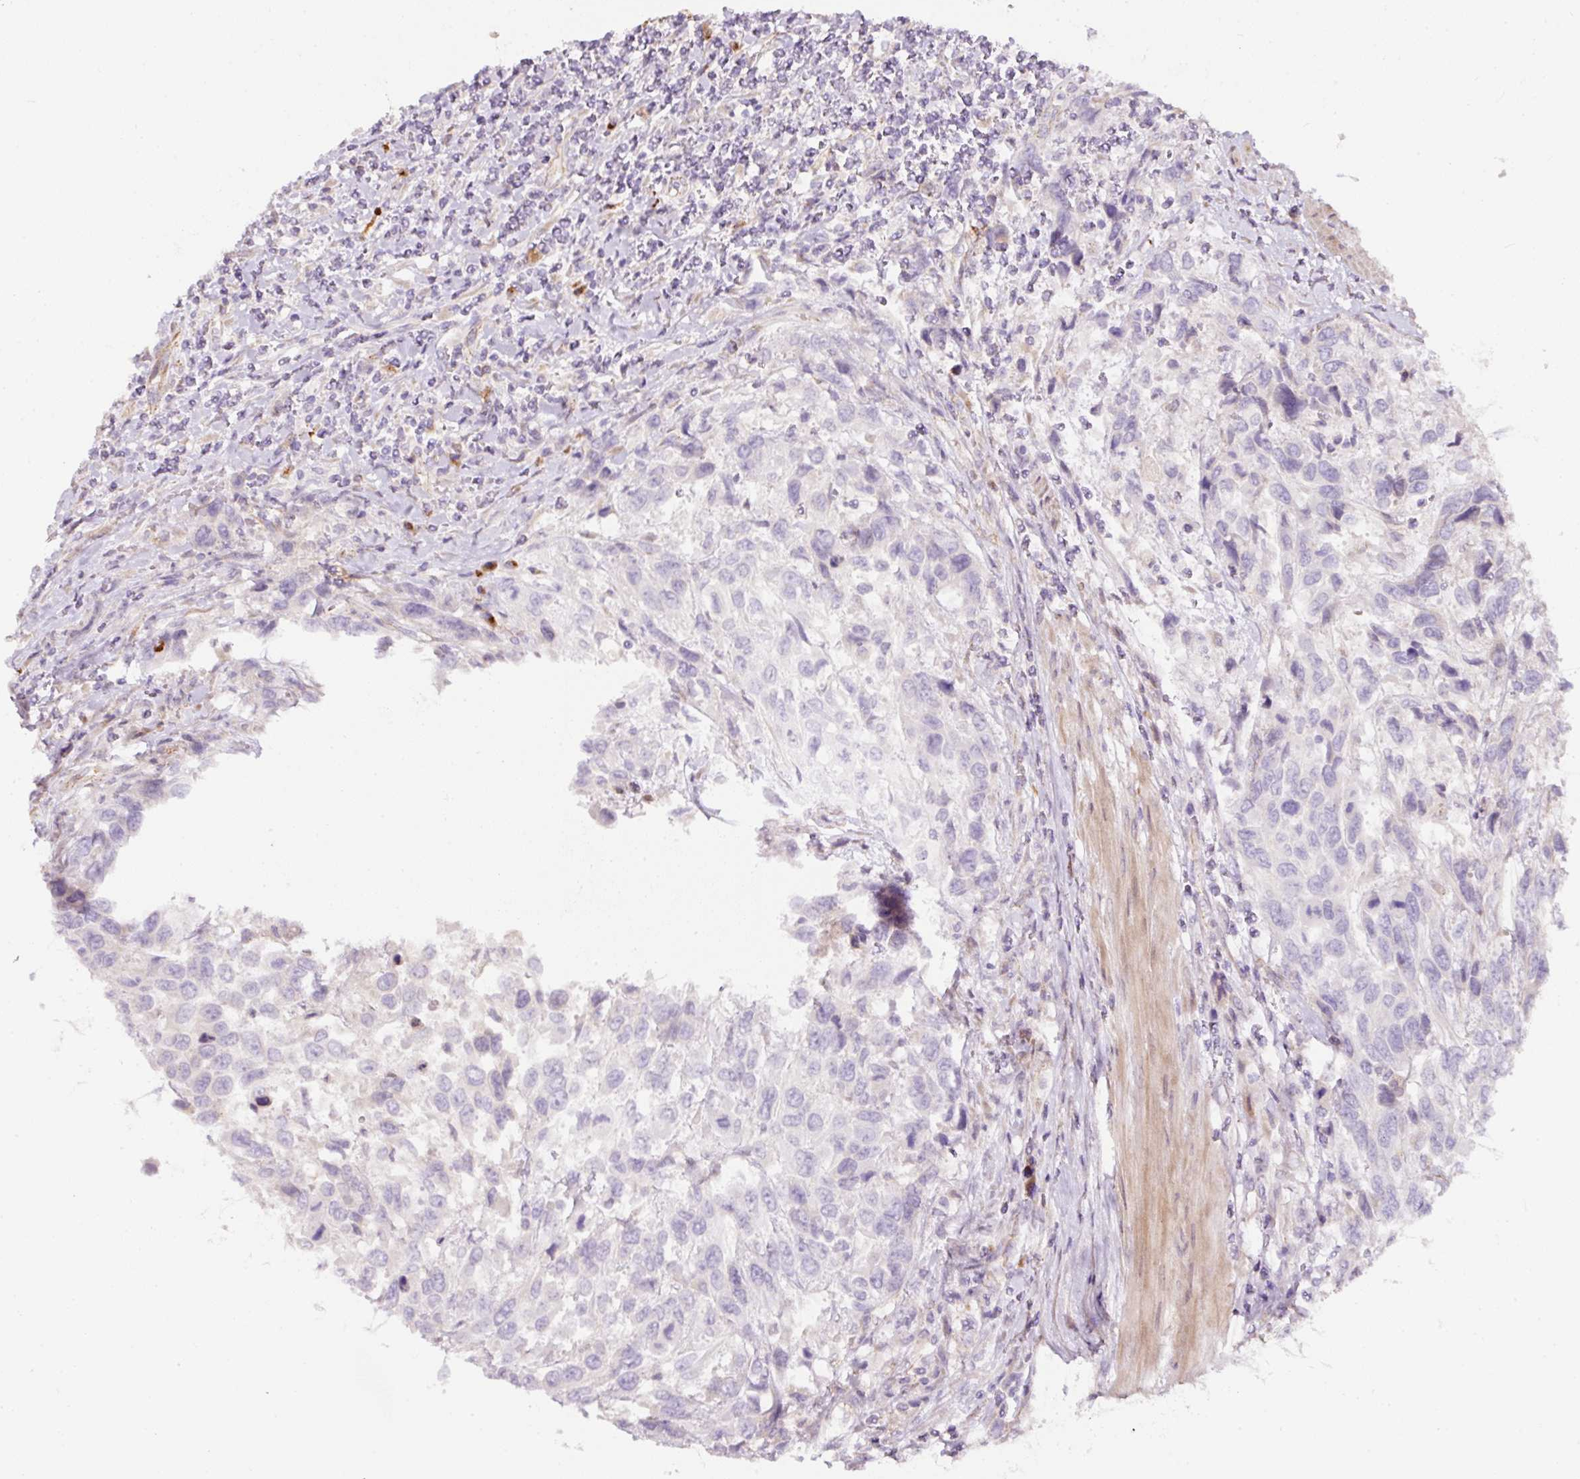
{"staining": {"intensity": "negative", "quantity": "none", "location": "none"}, "tissue": "urothelial cancer", "cell_type": "Tumor cells", "image_type": "cancer", "snomed": [{"axis": "morphology", "description": "Urothelial carcinoma, High grade"}, {"axis": "topography", "description": "Urinary bladder"}], "caption": "DAB (3,3'-diaminobenzidine) immunohistochemical staining of human urothelial cancer reveals no significant expression in tumor cells.", "gene": "NBPF11", "patient": {"sex": "female", "age": 70}}